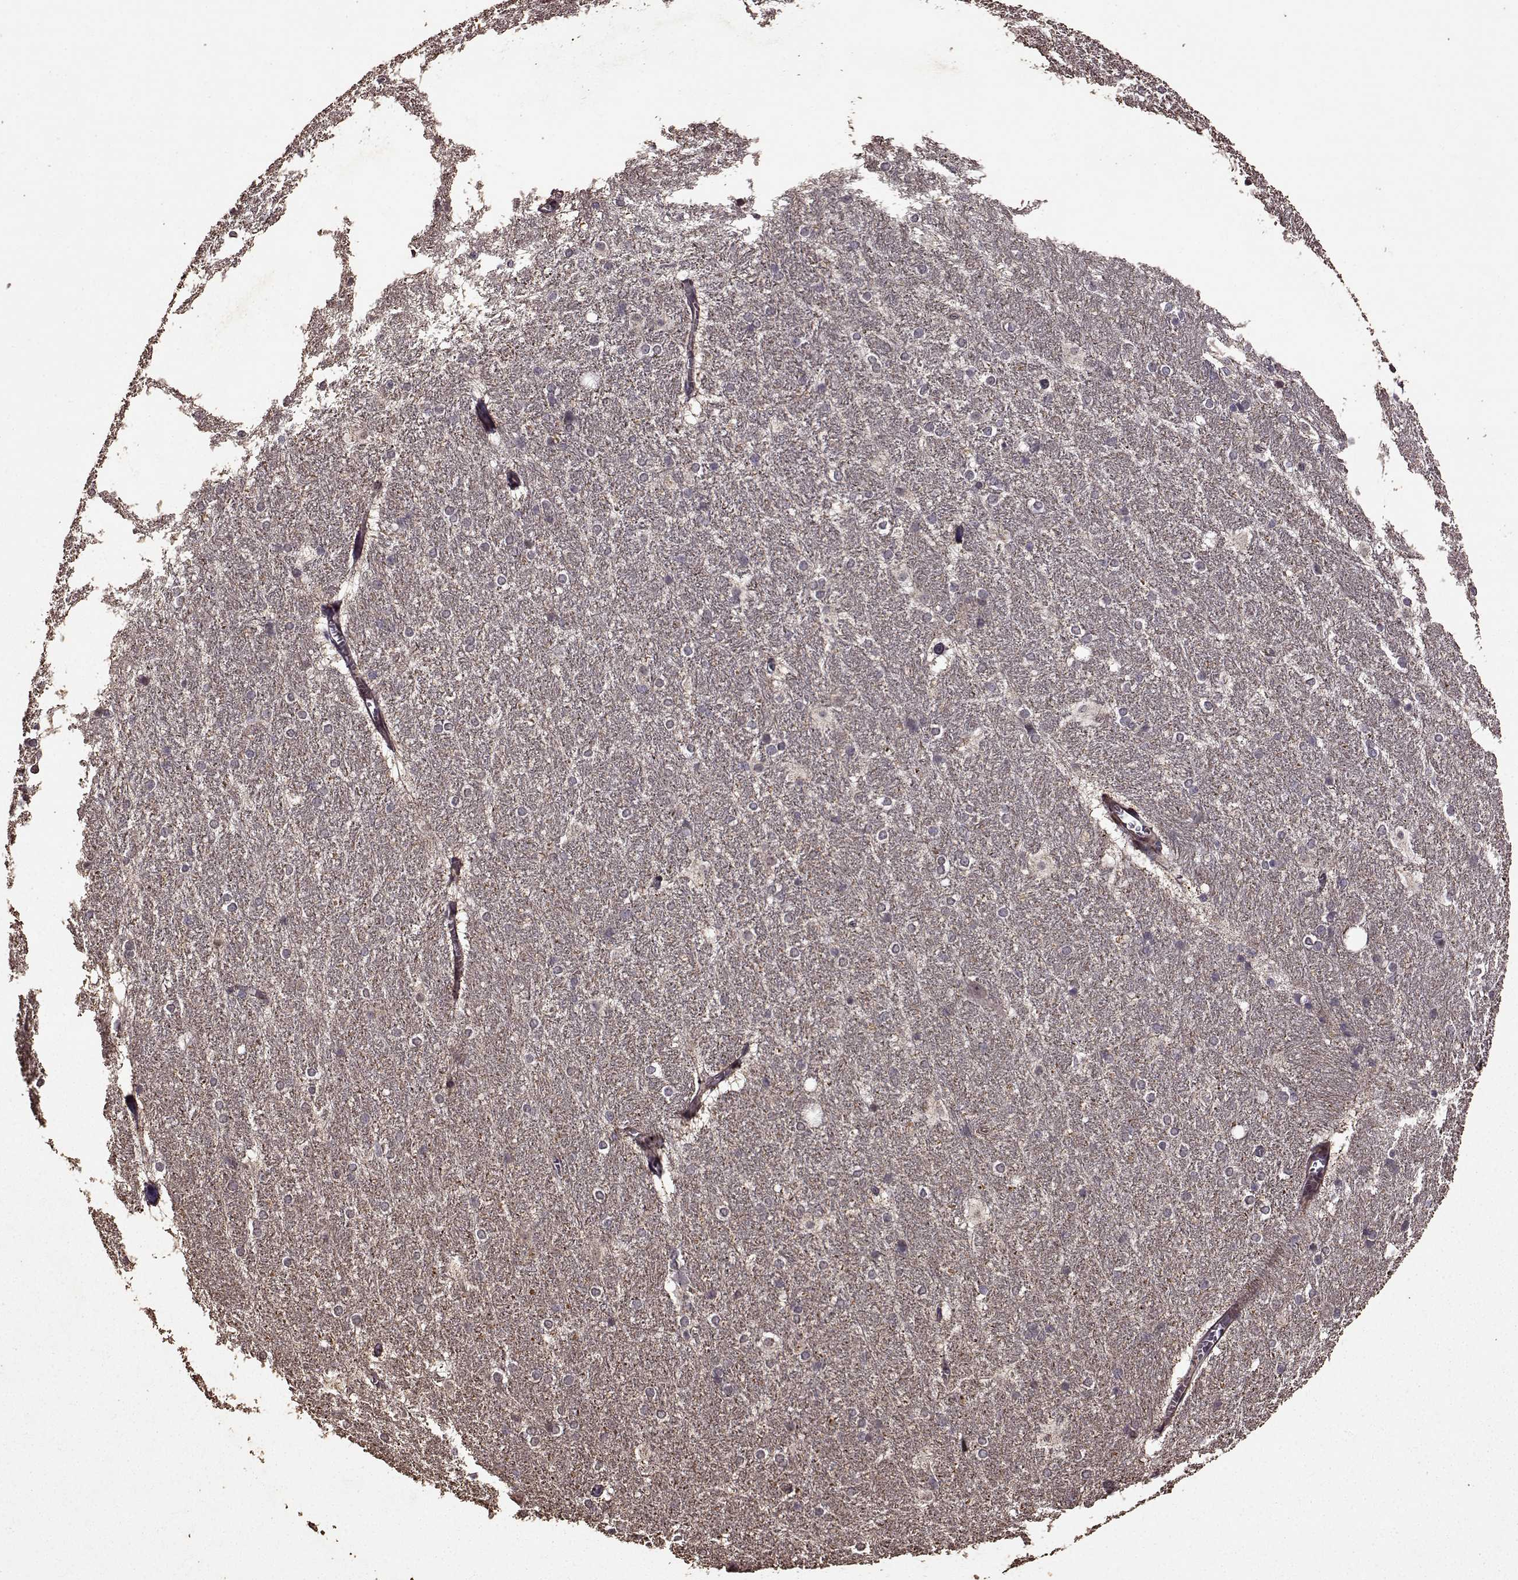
{"staining": {"intensity": "weak", "quantity": "<25%", "location": "cytoplasmic/membranous"}, "tissue": "hippocampus", "cell_type": "Glial cells", "image_type": "normal", "snomed": [{"axis": "morphology", "description": "Normal tissue, NOS"}, {"axis": "topography", "description": "Cerebral cortex"}, {"axis": "topography", "description": "Hippocampus"}], "caption": "The micrograph displays no significant expression in glial cells of hippocampus. (IHC, brightfield microscopy, high magnification).", "gene": "FBXW11", "patient": {"sex": "female", "age": 19}}